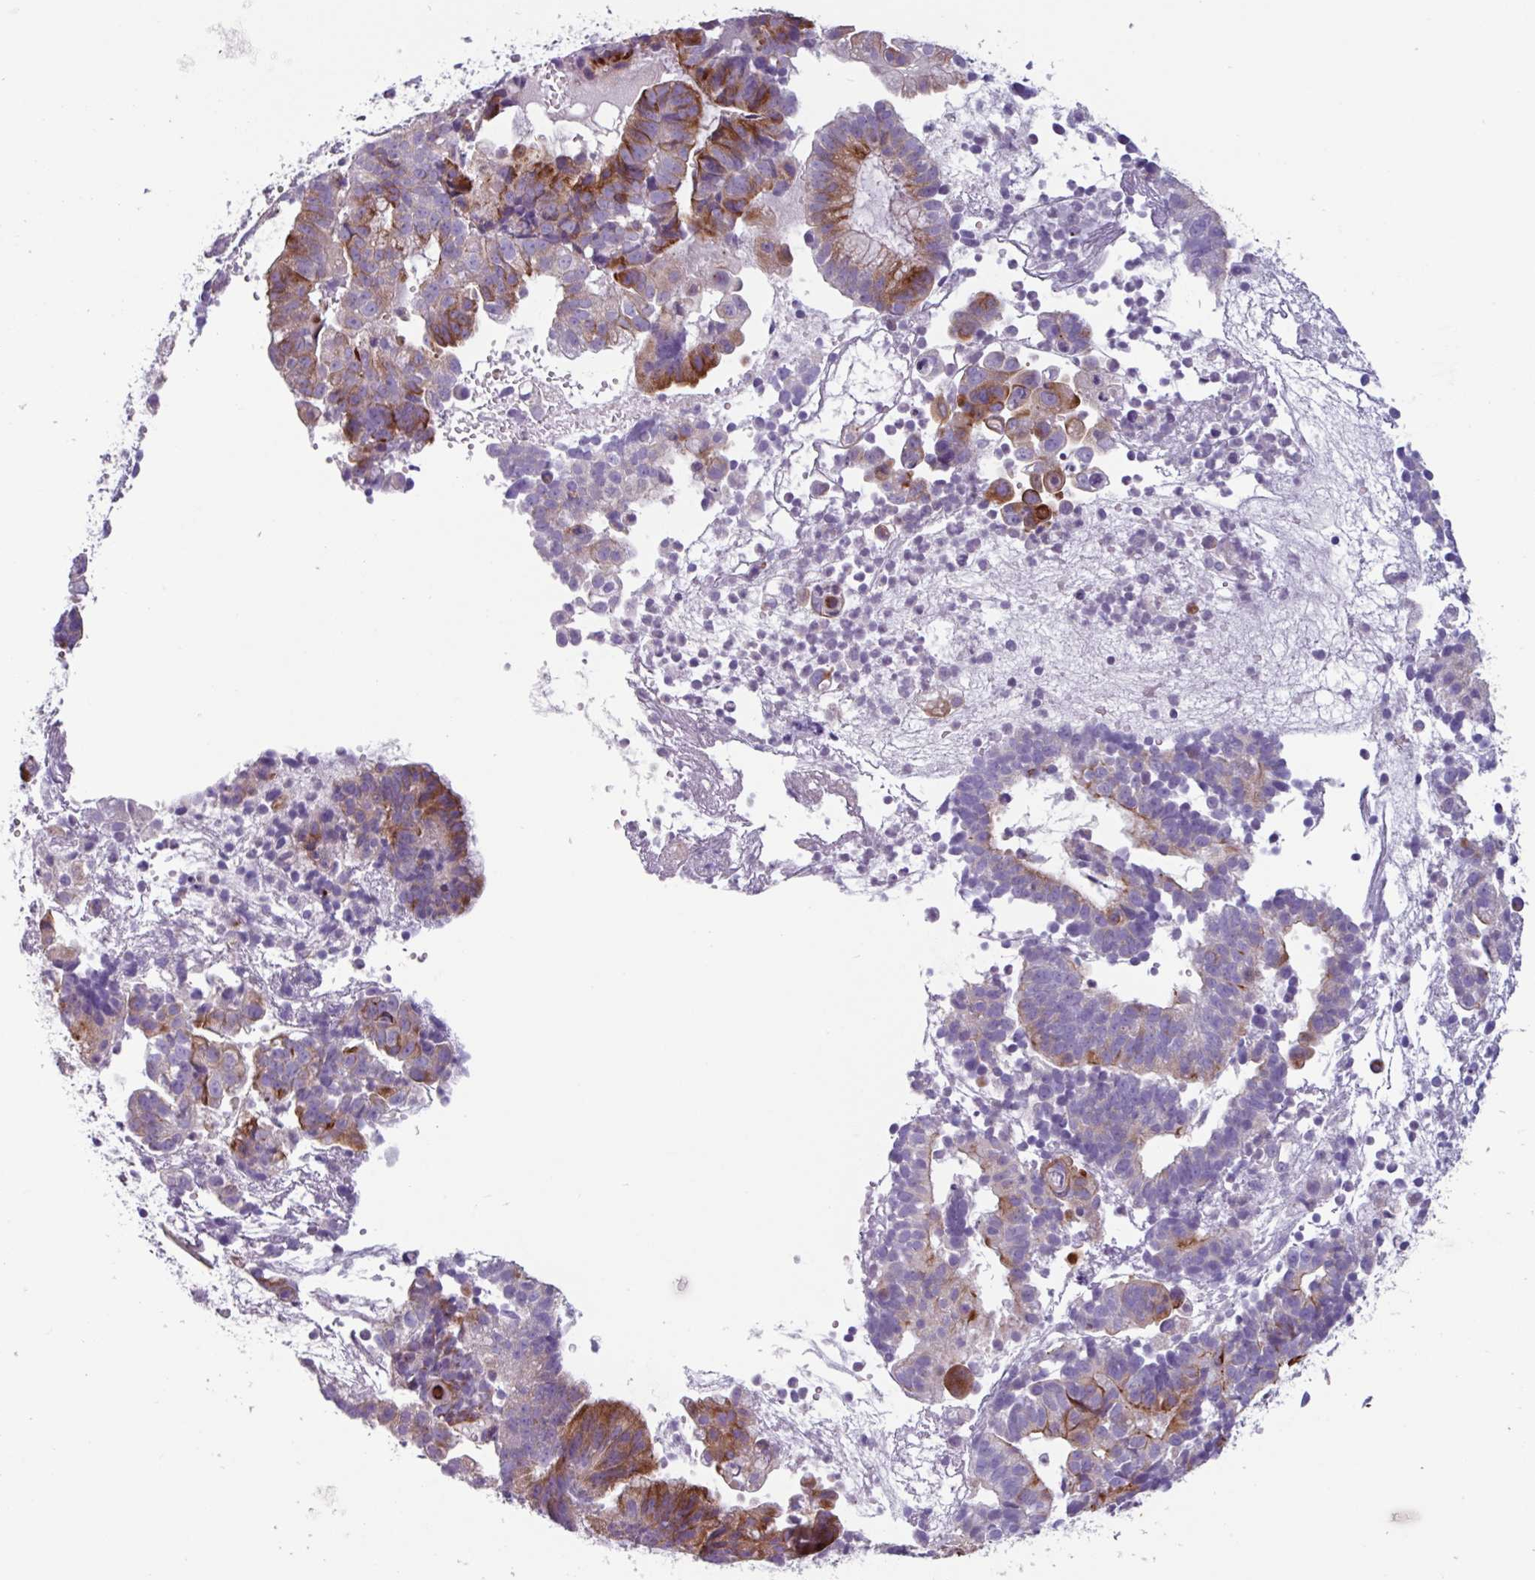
{"staining": {"intensity": "moderate", "quantity": "25%-75%", "location": "cytoplasmic/membranous"}, "tissue": "endometrial cancer", "cell_type": "Tumor cells", "image_type": "cancer", "snomed": [{"axis": "morphology", "description": "Adenocarcinoma, NOS"}, {"axis": "topography", "description": "Endometrium"}], "caption": "Tumor cells demonstrate medium levels of moderate cytoplasmic/membranous positivity in approximately 25%-75% of cells in endometrial adenocarcinoma. (brown staining indicates protein expression, while blue staining denotes nuclei).", "gene": "ADGRE1", "patient": {"sex": "female", "age": 76}}